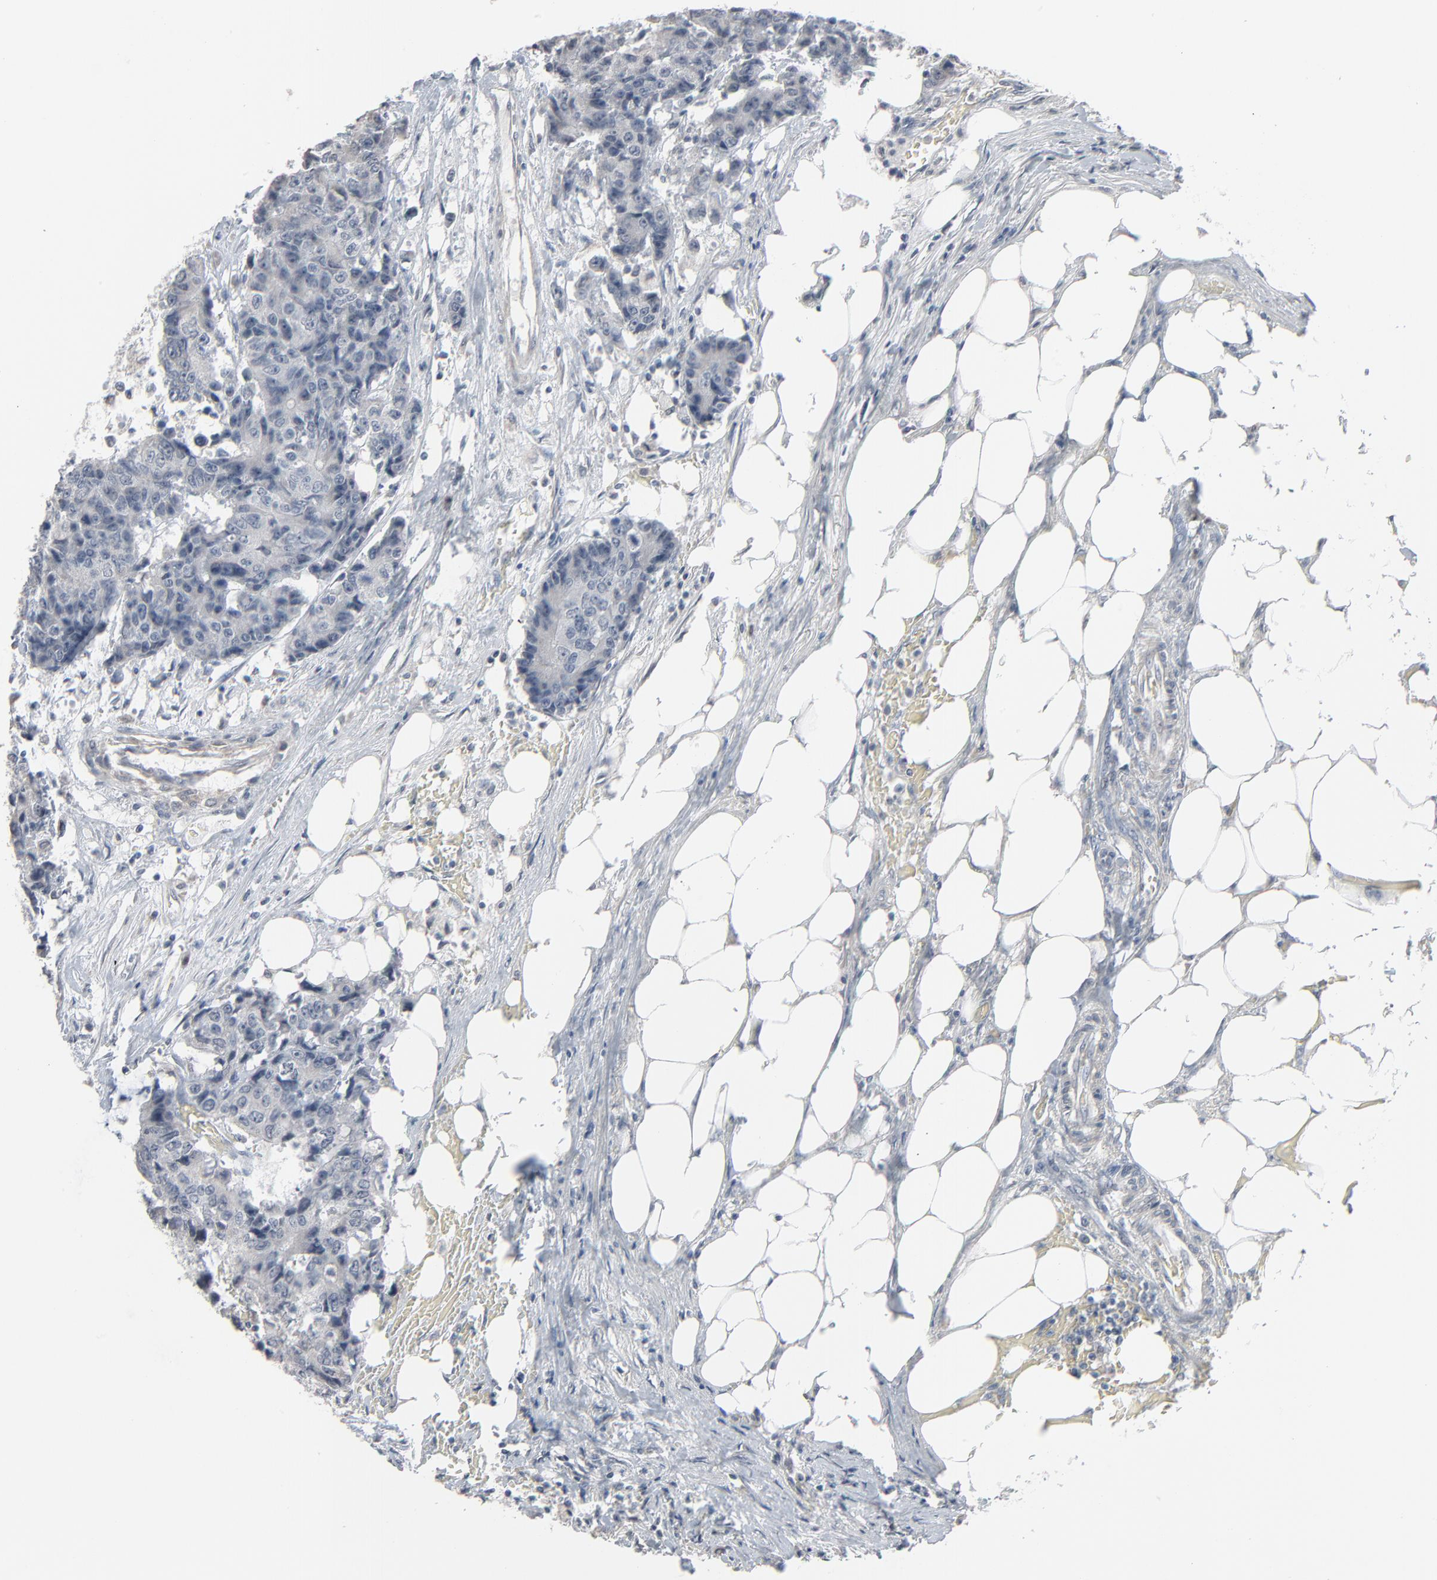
{"staining": {"intensity": "negative", "quantity": "none", "location": "none"}, "tissue": "colorectal cancer", "cell_type": "Tumor cells", "image_type": "cancer", "snomed": [{"axis": "morphology", "description": "Adenocarcinoma, NOS"}, {"axis": "topography", "description": "Colon"}], "caption": "IHC of colorectal cancer (adenocarcinoma) displays no staining in tumor cells.", "gene": "SAGE1", "patient": {"sex": "female", "age": 86}}